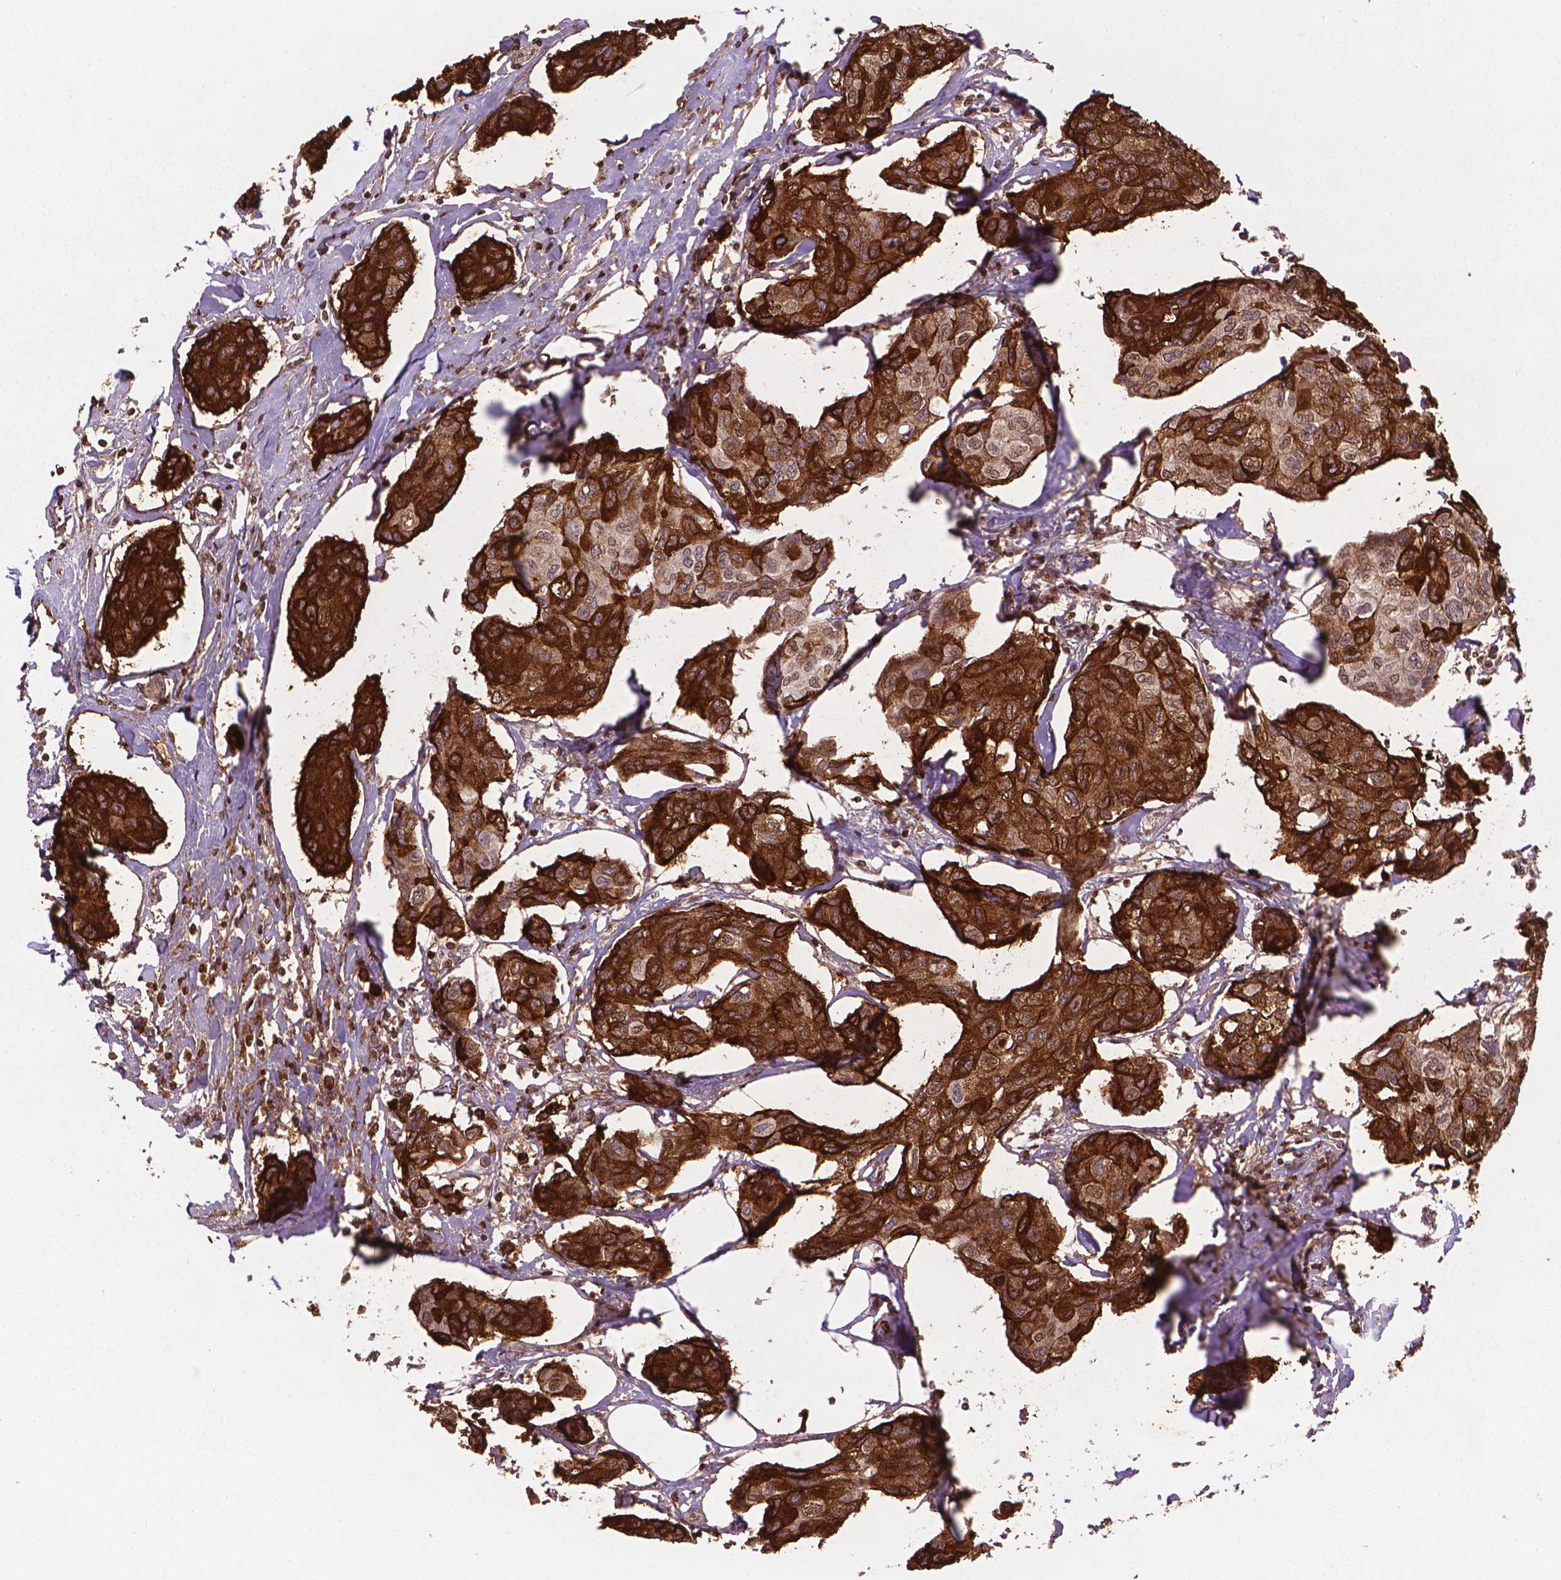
{"staining": {"intensity": "strong", "quantity": ">75%", "location": "cytoplasmic/membranous"}, "tissue": "breast cancer", "cell_type": "Tumor cells", "image_type": "cancer", "snomed": [{"axis": "morphology", "description": "Duct carcinoma"}, {"axis": "topography", "description": "Breast"}], "caption": "About >75% of tumor cells in human intraductal carcinoma (breast) reveal strong cytoplasmic/membranous protein expression as visualized by brown immunohistochemical staining.", "gene": "MUC1", "patient": {"sex": "female", "age": 80}}